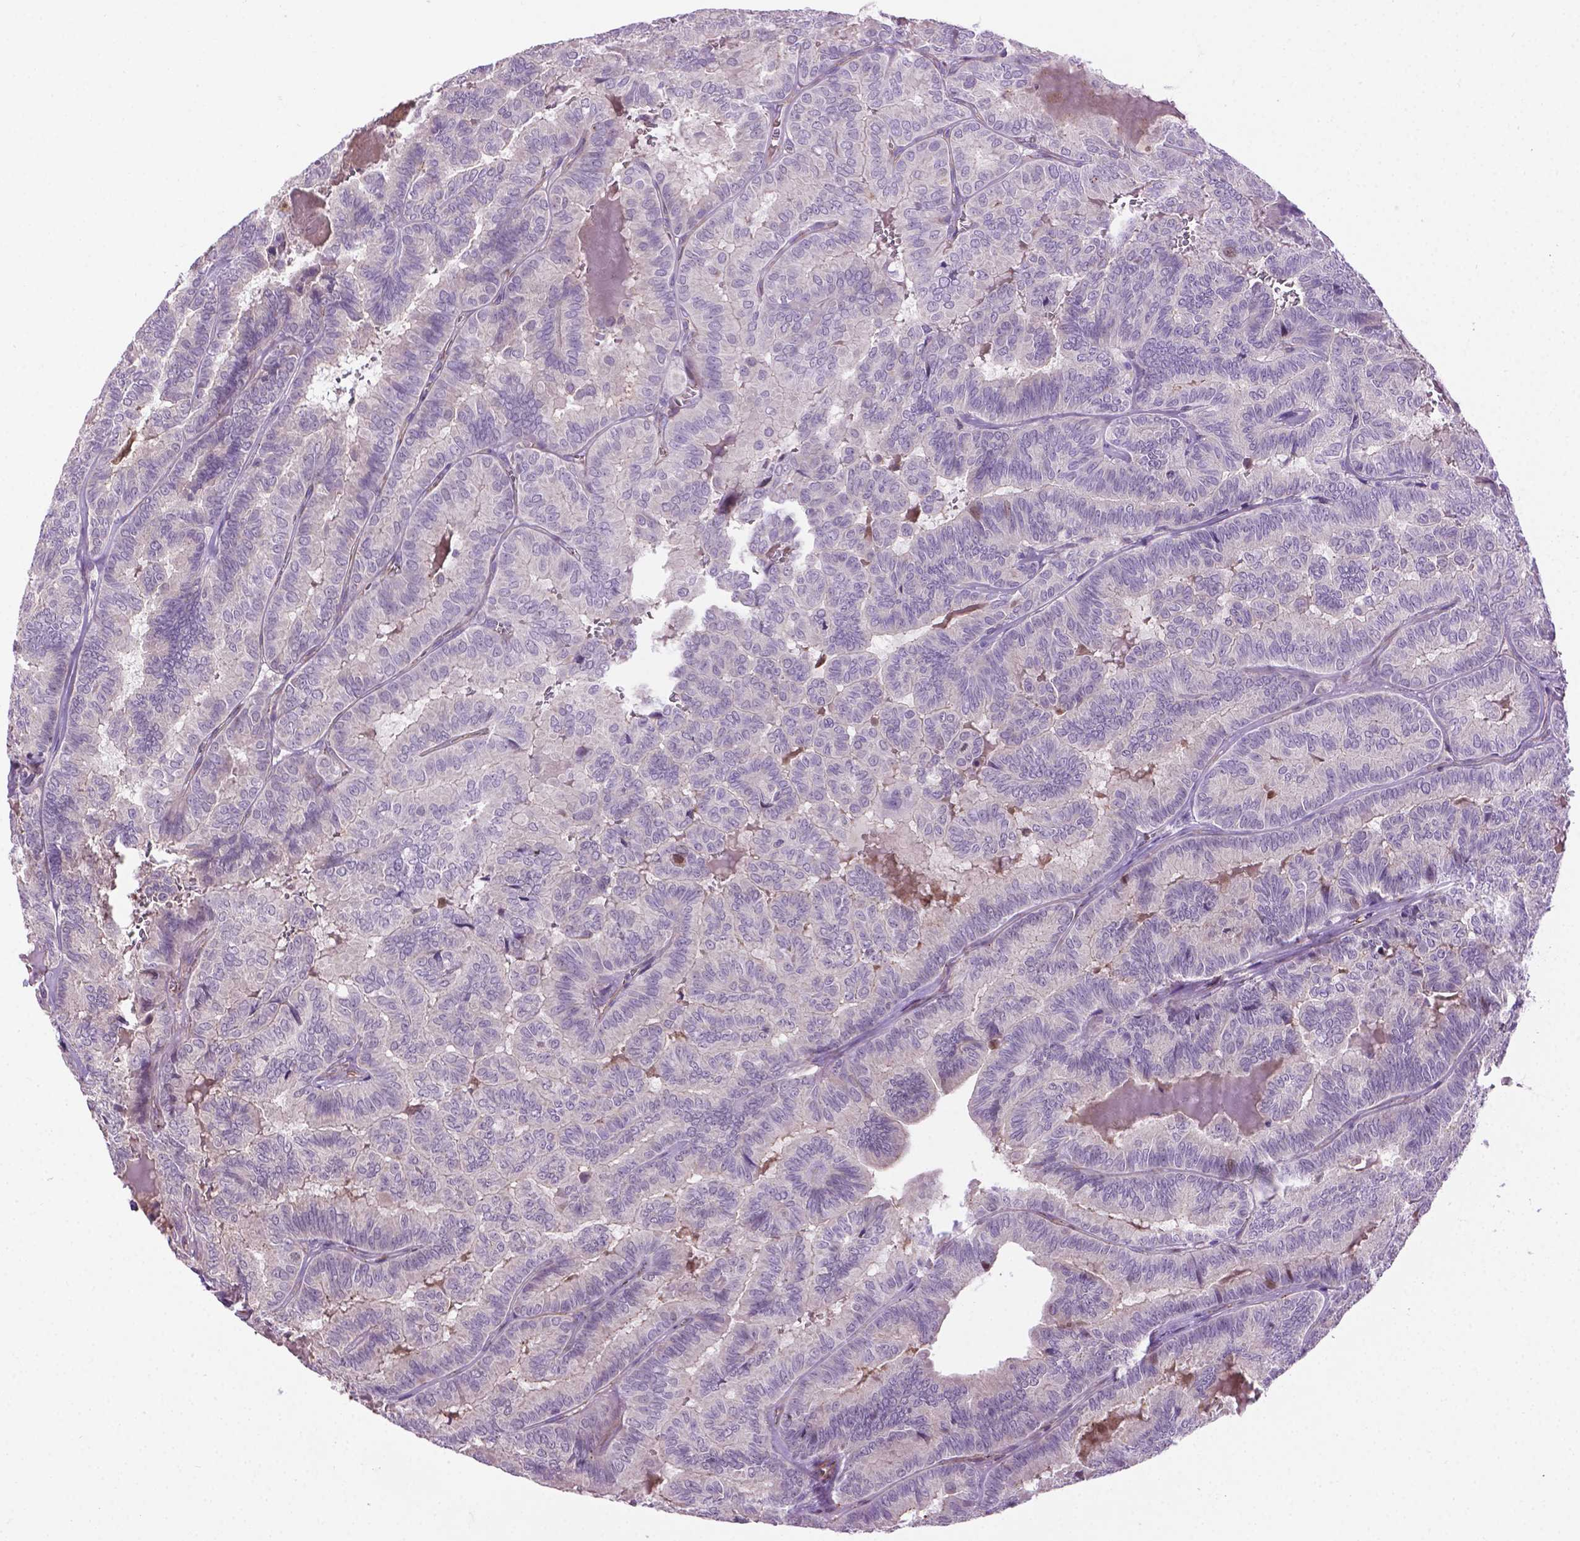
{"staining": {"intensity": "negative", "quantity": "none", "location": "none"}, "tissue": "thyroid cancer", "cell_type": "Tumor cells", "image_type": "cancer", "snomed": [{"axis": "morphology", "description": "Papillary adenocarcinoma, NOS"}, {"axis": "topography", "description": "Thyroid gland"}], "caption": "A histopathology image of human thyroid papillary adenocarcinoma is negative for staining in tumor cells.", "gene": "CCER2", "patient": {"sex": "female", "age": 75}}